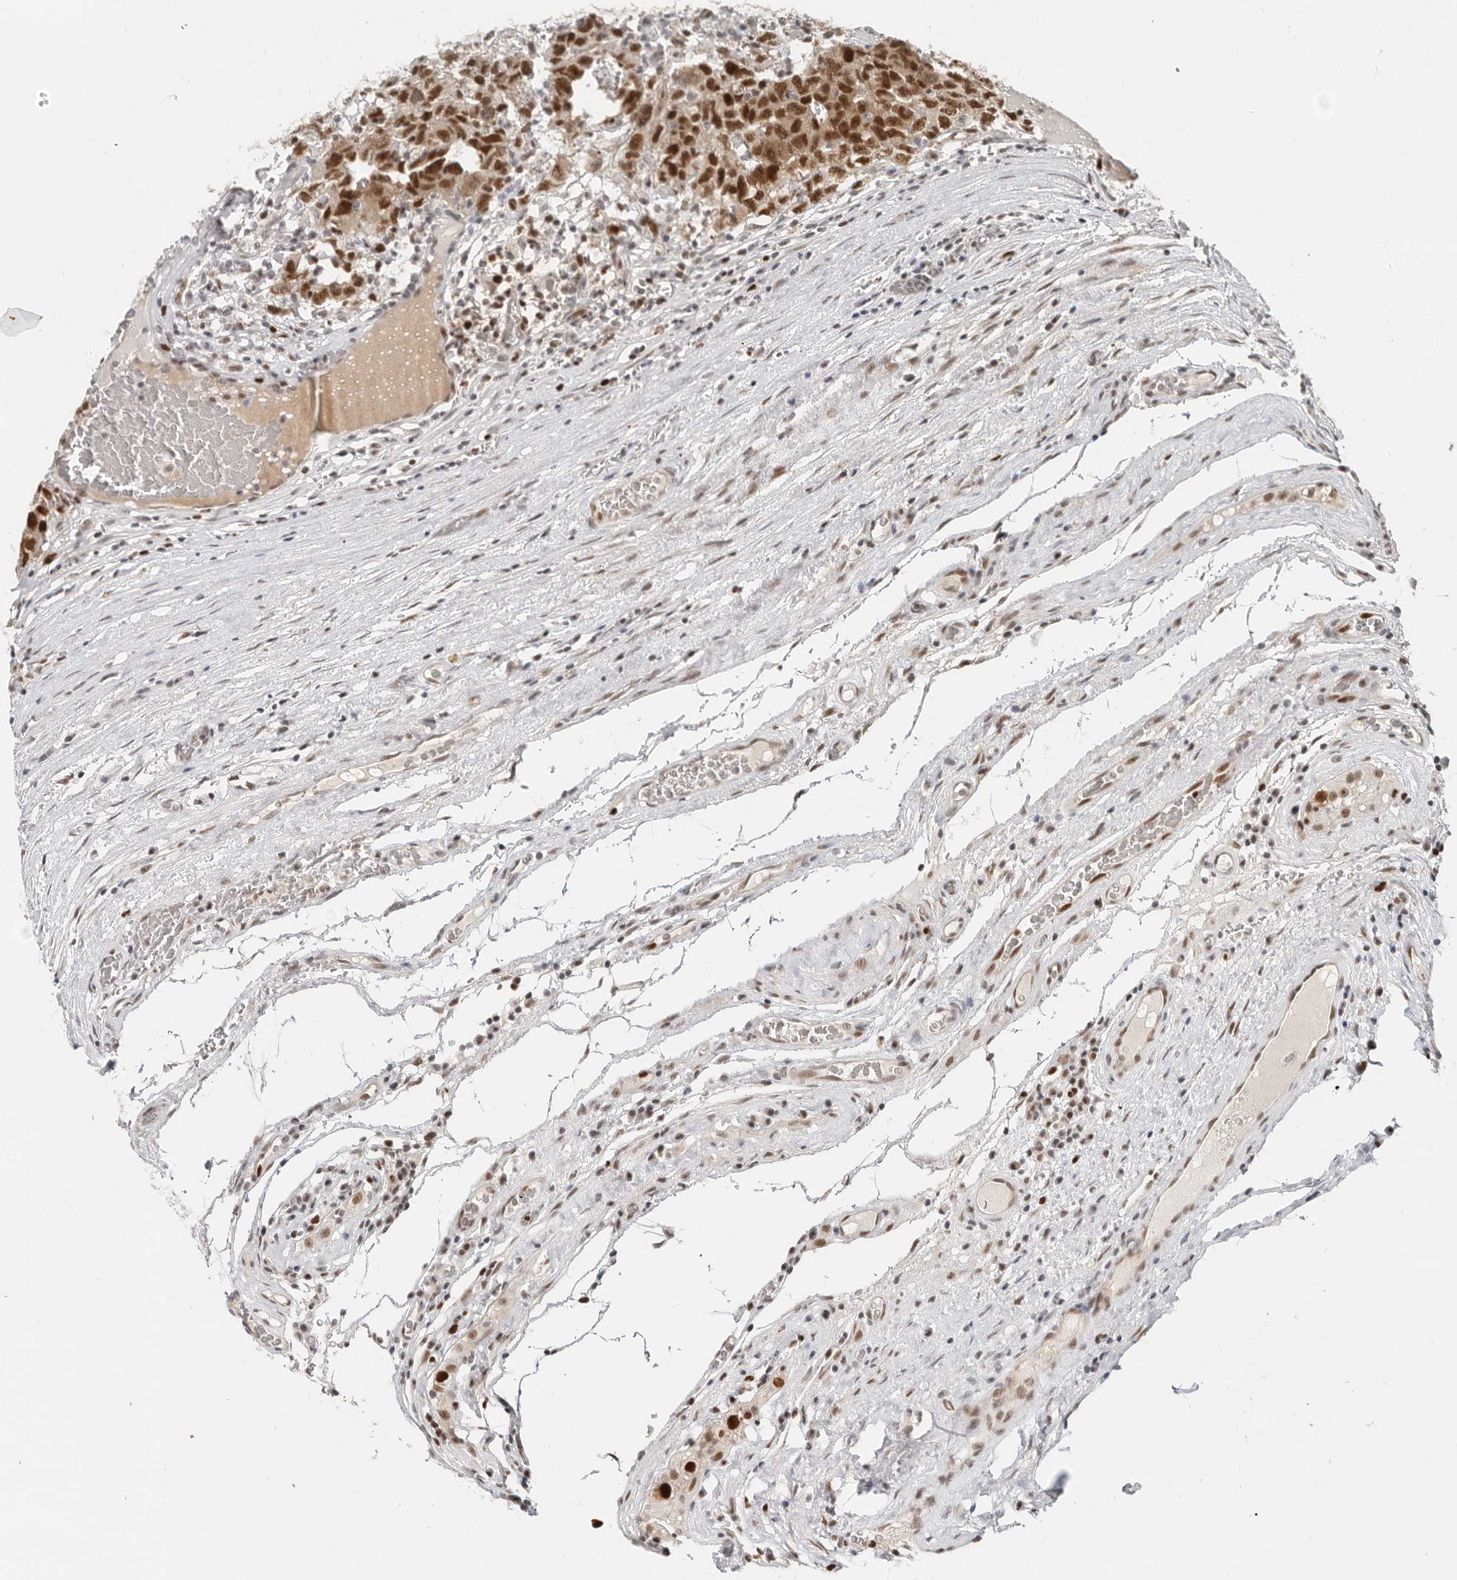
{"staining": {"intensity": "strong", "quantity": ">75%", "location": "nuclear"}, "tissue": "testis cancer", "cell_type": "Tumor cells", "image_type": "cancer", "snomed": [{"axis": "morphology", "description": "Carcinoma, Embryonal, NOS"}, {"axis": "topography", "description": "Testis"}], "caption": "A photomicrograph of human testis cancer (embryonal carcinoma) stained for a protein demonstrates strong nuclear brown staining in tumor cells.", "gene": "RFC2", "patient": {"sex": "male", "age": 26}}